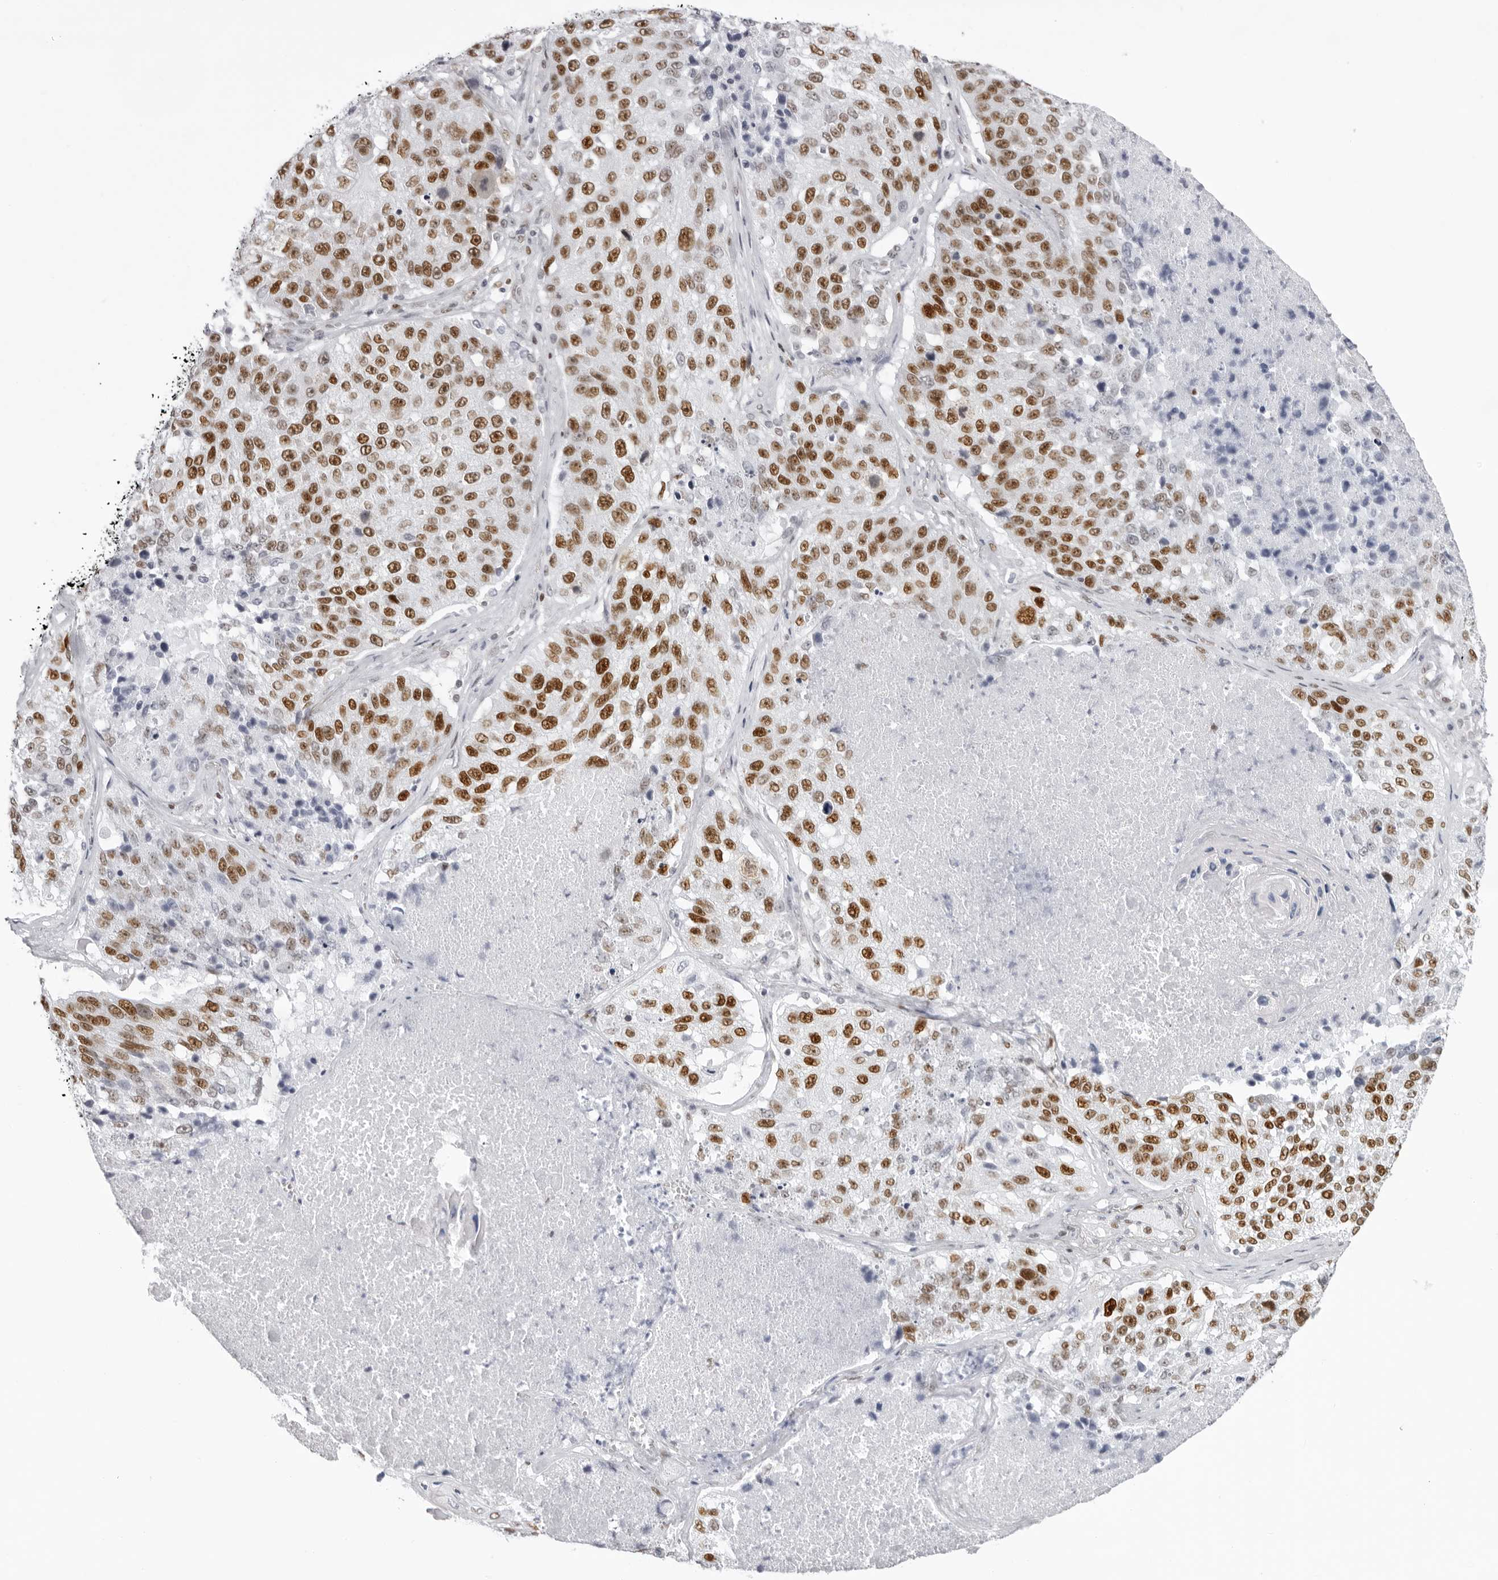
{"staining": {"intensity": "moderate", "quantity": ">75%", "location": "nuclear"}, "tissue": "lung cancer", "cell_type": "Tumor cells", "image_type": "cancer", "snomed": [{"axis": "morphology", "description": "Squamous cell carcinoma, NOS"}, {"axis": "topography", "description": "Lung"}], "caption": "Protein analysis of squamous cell carcinoma (lung) tissue demonstrates moderate nuclear positivity in approximately >75% of tumor cells.", "gene": "IRF2BP2", "patient": {"sex": "male", "age": 61}}